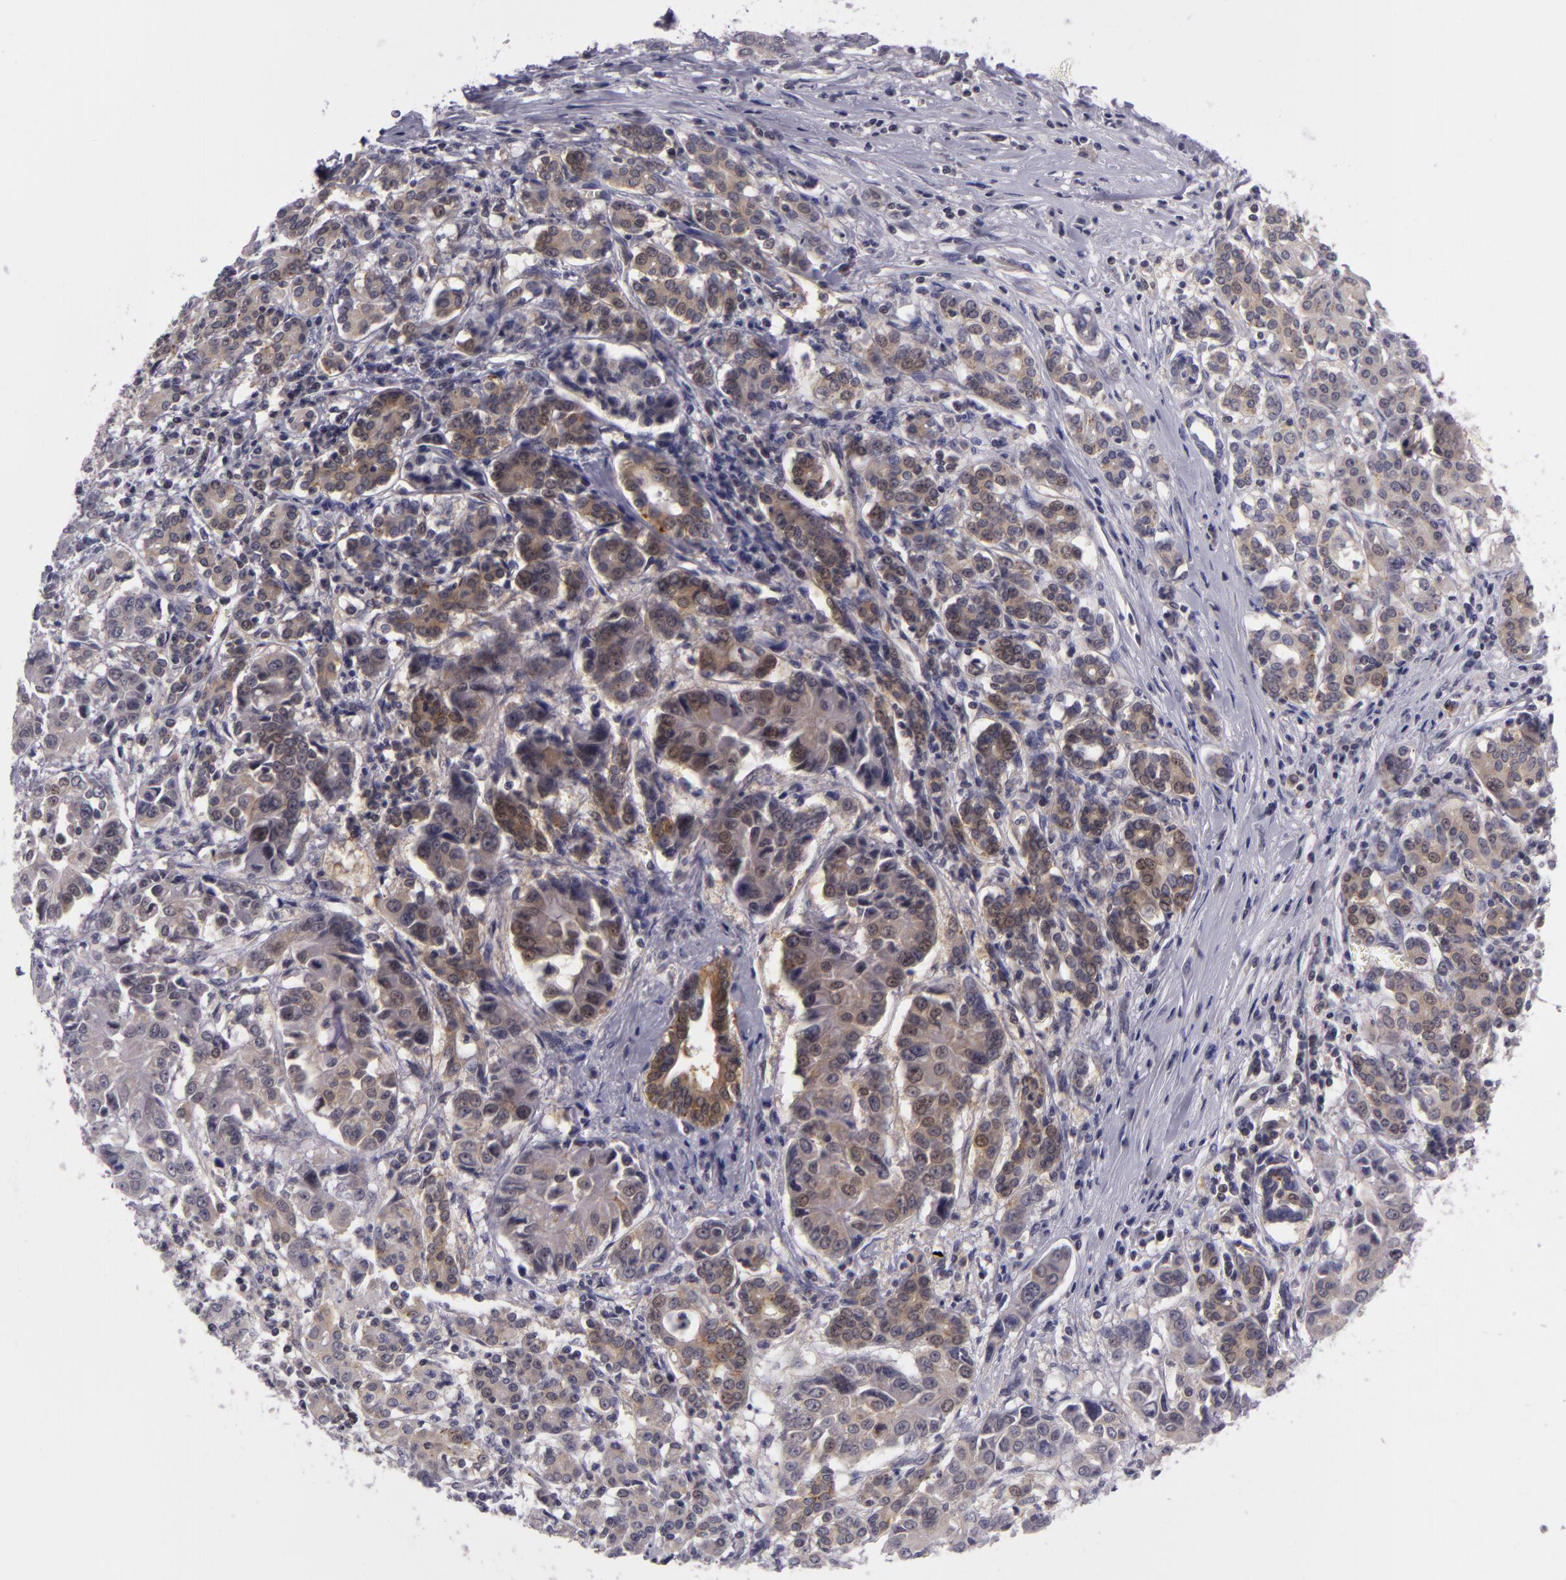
{"staining": {"intensity": "moderate", "quantity": ">75%", "location": "cytoplasmic/membranous"}, "tissue": "pancreatic cancer", "cell_type": "Tumor cells", "image_type": "cancer", "snomed": [{"axis": "morphology", "description": "Adenocarcinoma, NOS"}, {"axis": "topography", "description": "Pancreas"}], "caption": "IHC micrograph of neoplastic tissue: human pancreatic cancer (adenocarcinoma) stained using immunohistochemistry (IHC) reveals medium levels of moderate protein expression localized specifically in the cytoplasmic/membranous of tumor cells, appearing as a cytoplasmic/membranous brown color.", "gene": "BCL10", "patient": {"sex": "female", "age": 52}}